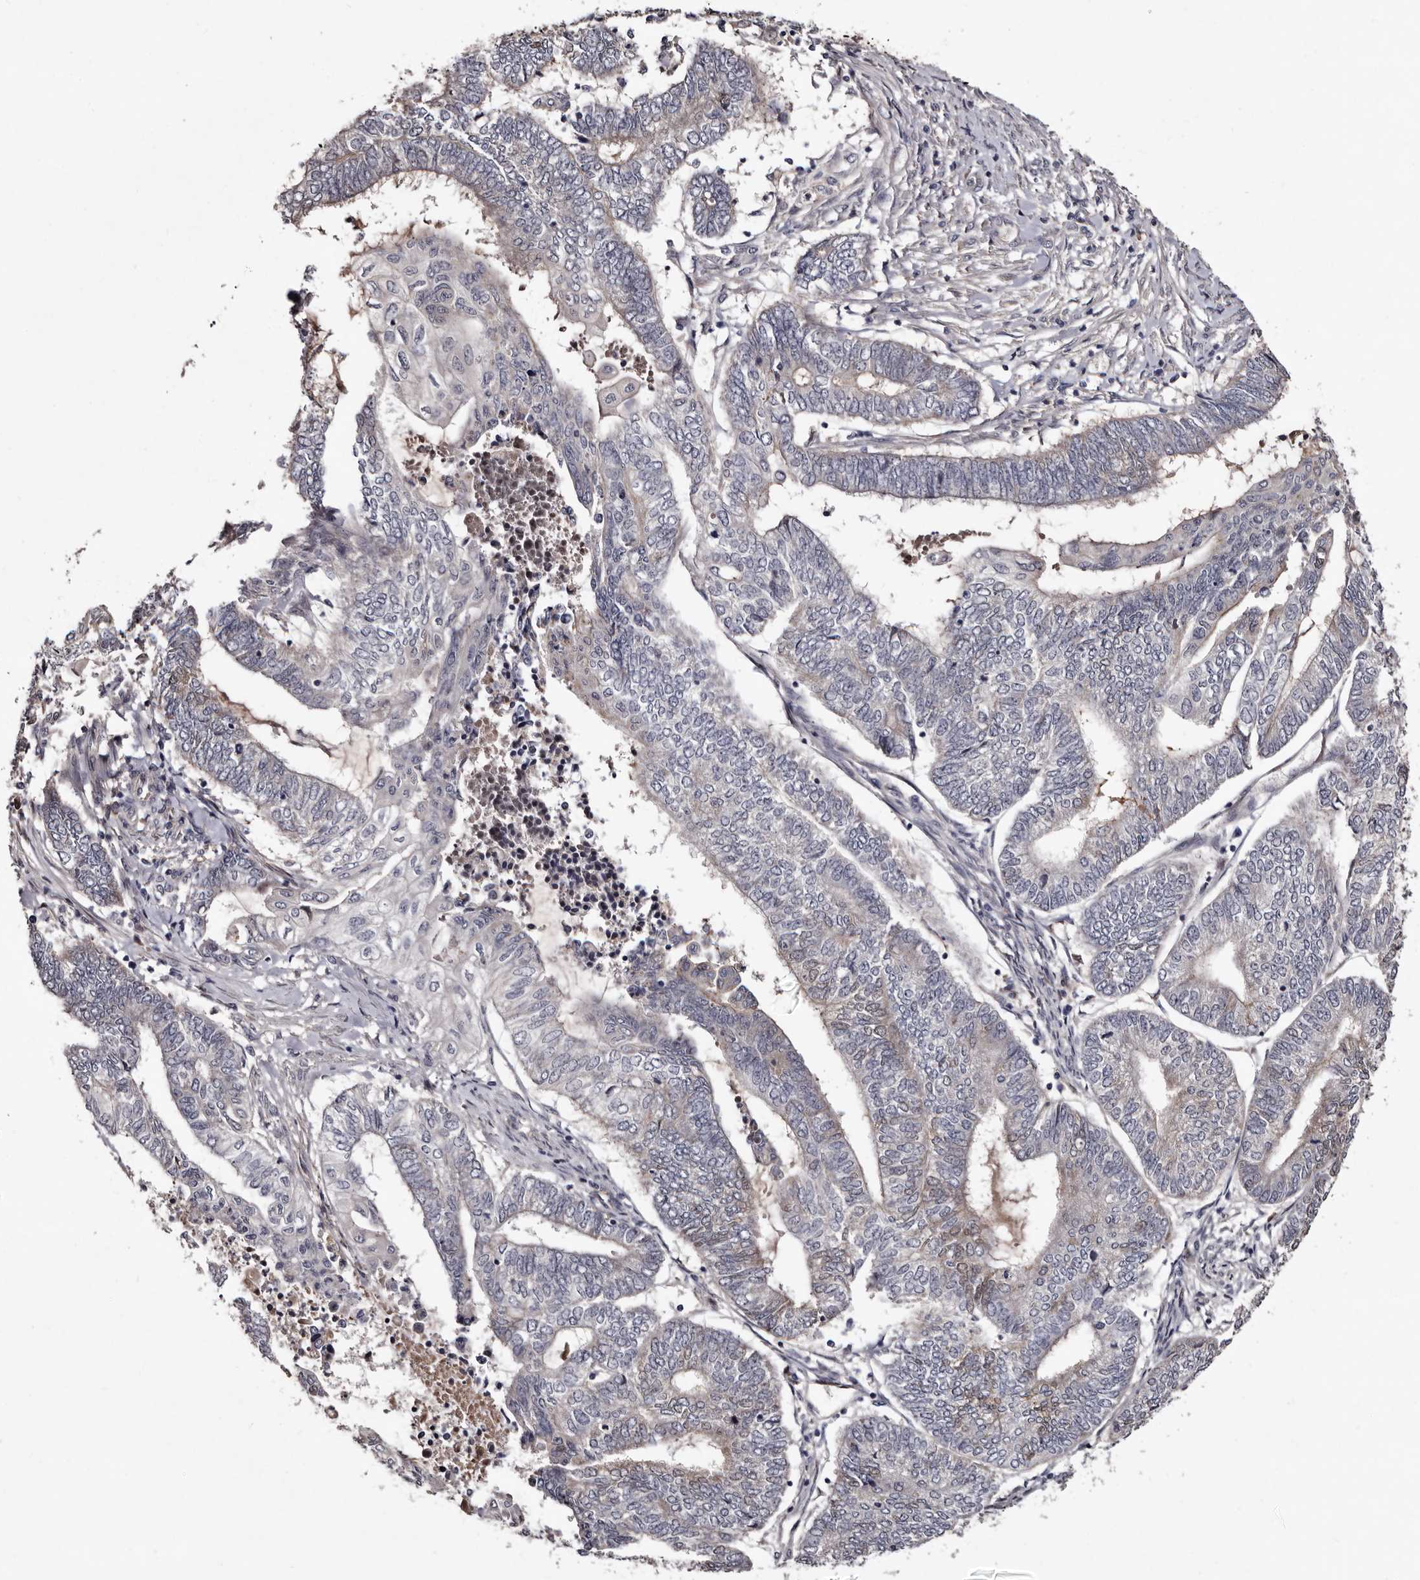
{"staining": {"intensity": "negative", "quantity": "none", "location": "none"}, "tissue": "endometrial cancer", "cell_type": "Tumor cells", "image_type": "cancer", "snomed": [{"axis": "morphology", "description": "Adenocarcinoma, NOS"}, {"axis": "topography", "description": "Uterus"}, {"axis": "topography", "description": "Endometrium"}], "caption": "Immunohistochemistry (IHC) photomicrograph of human endometrial cancer stained for a protein (brown), which exhibits no expression in tumor cells.", "gene": "LANCL2", "patient": {"sex": "female", "age": 70}}